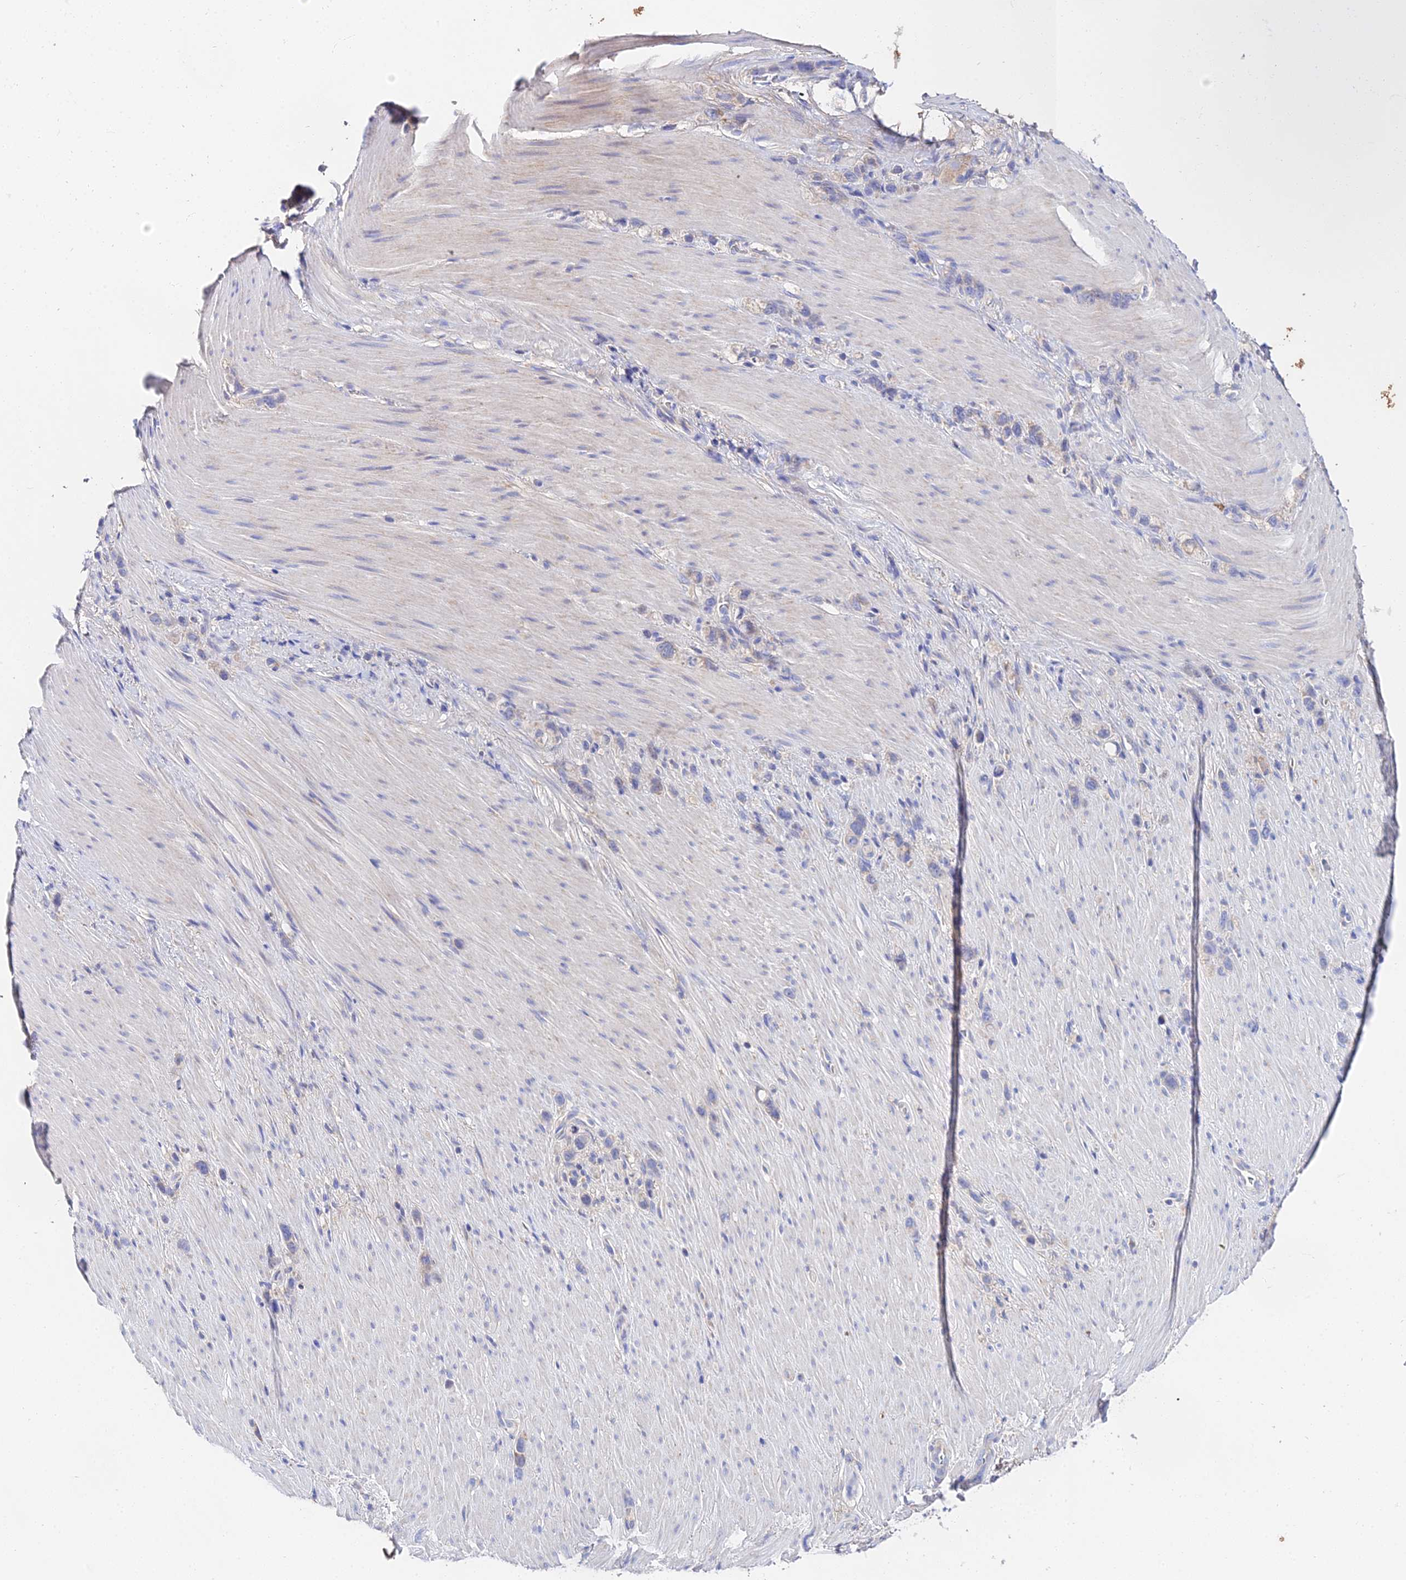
{"staining": {"intensity": "negative", "quantity": "none", "location": "none"}, "tissue": "stomach cancer", "cell_type": "Tumor cells", "image_type": "cancer", "snomed": [{"axis": "morphology", "description": "Adenocarcinoma, NOS"}, {"axis": "topography", "description": "Stomach"}], "caption": "Immunohistochemistry (IHC) of stomach cancer reveals no staining in tumor cells.", "gene": "PPP2R2C", "patient": {"sex": "female", "age": 65}}